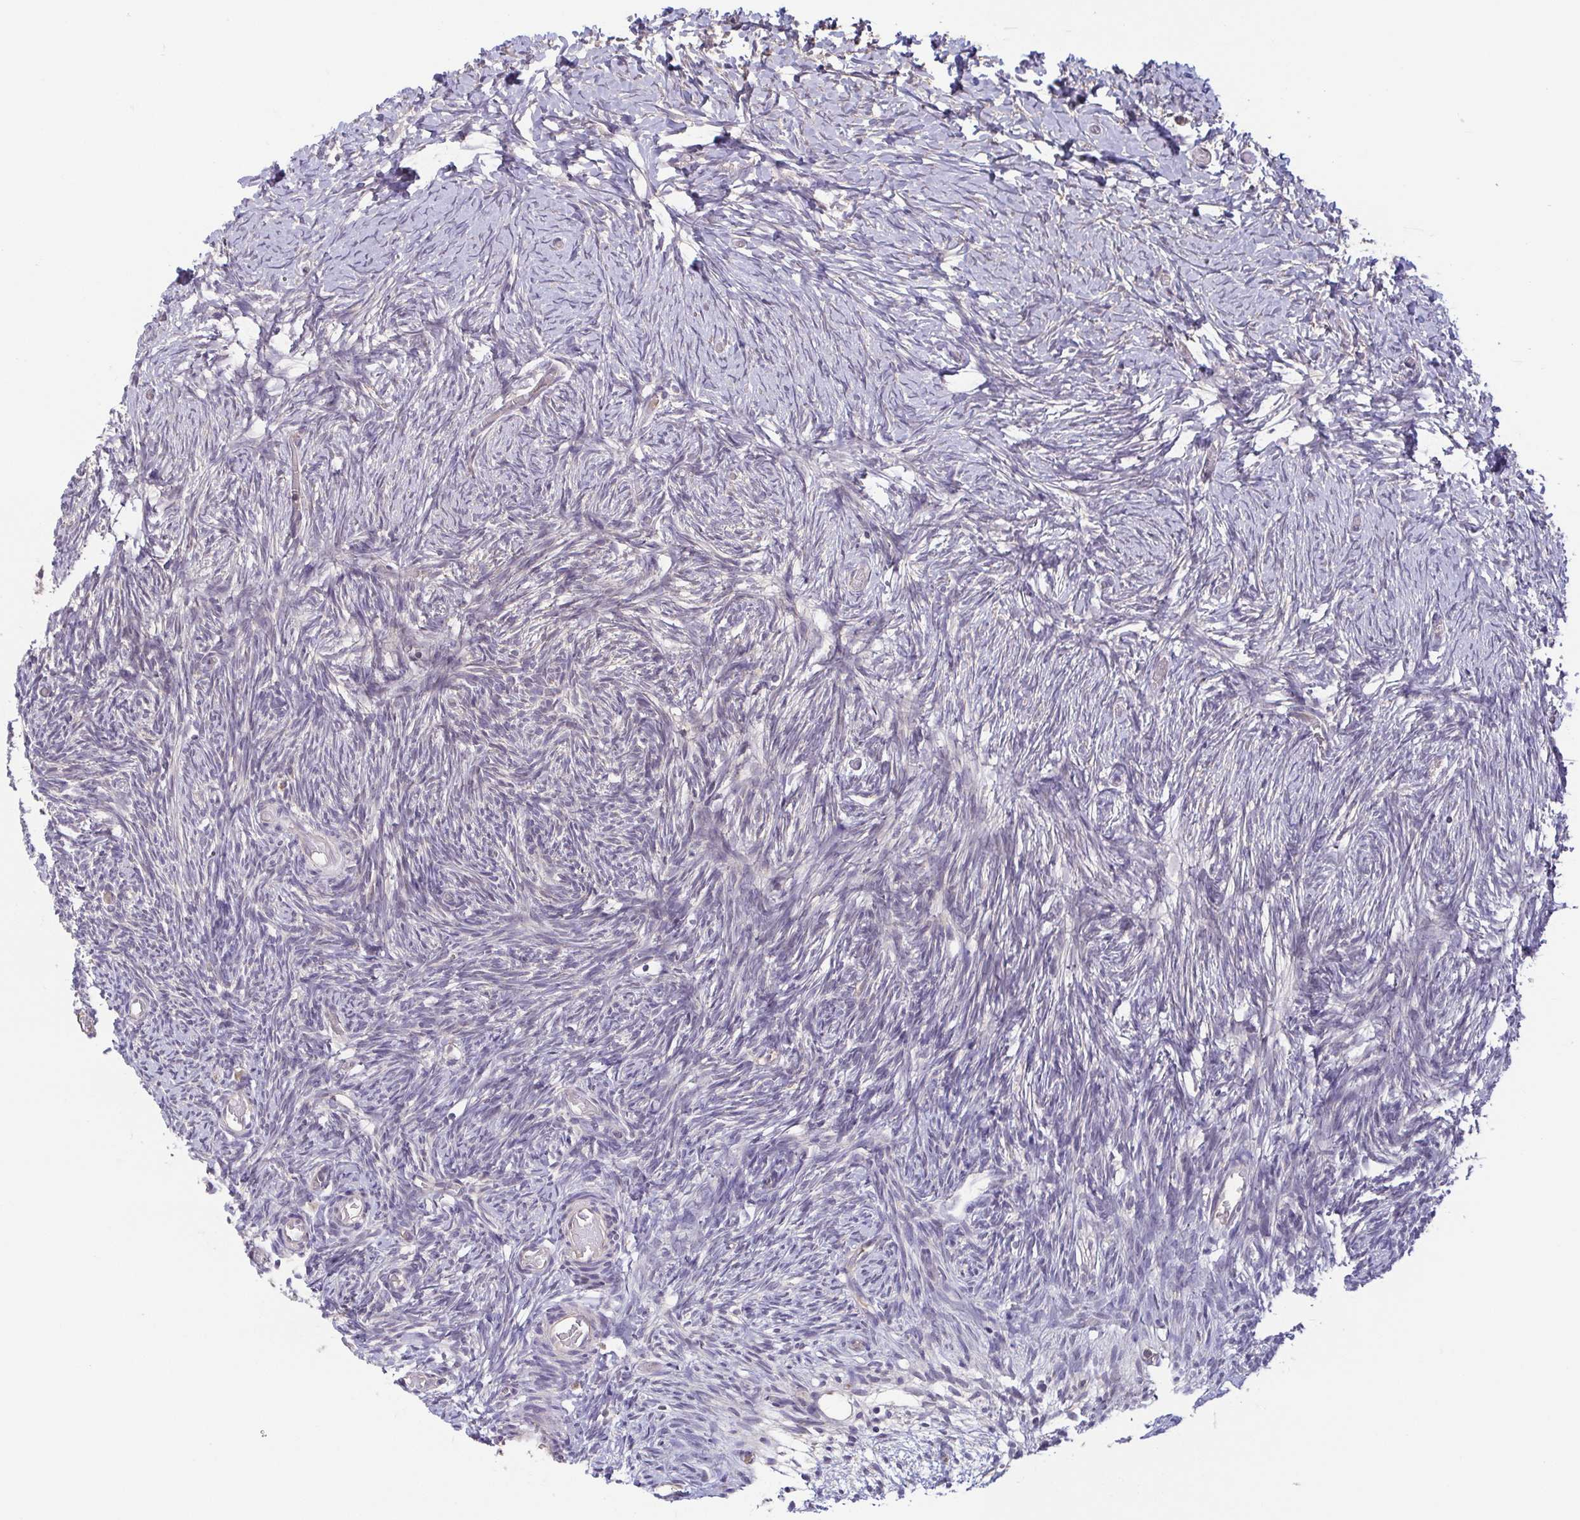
{"staining": {"intensity": "moderate", "quantity": "<25%", "location": "cytoplasmic/membranous"}, "tissue": "ovary", "cell_type": "Follicle cells", "image_type": "normal", "snomed": [{"axis": "morphology", "description": "Normal tissue, NOS"}, {"axis": "topography", "description": "Ovary"}], "caption": "About <25% of follicle cells in unremarkable ovary display moderate cytoplasmic/membranous protein expression as visualized by brown immunohistochemical staining.", "gene": "OSBPL7", "patient": {"sex": "female", "age": 39}}